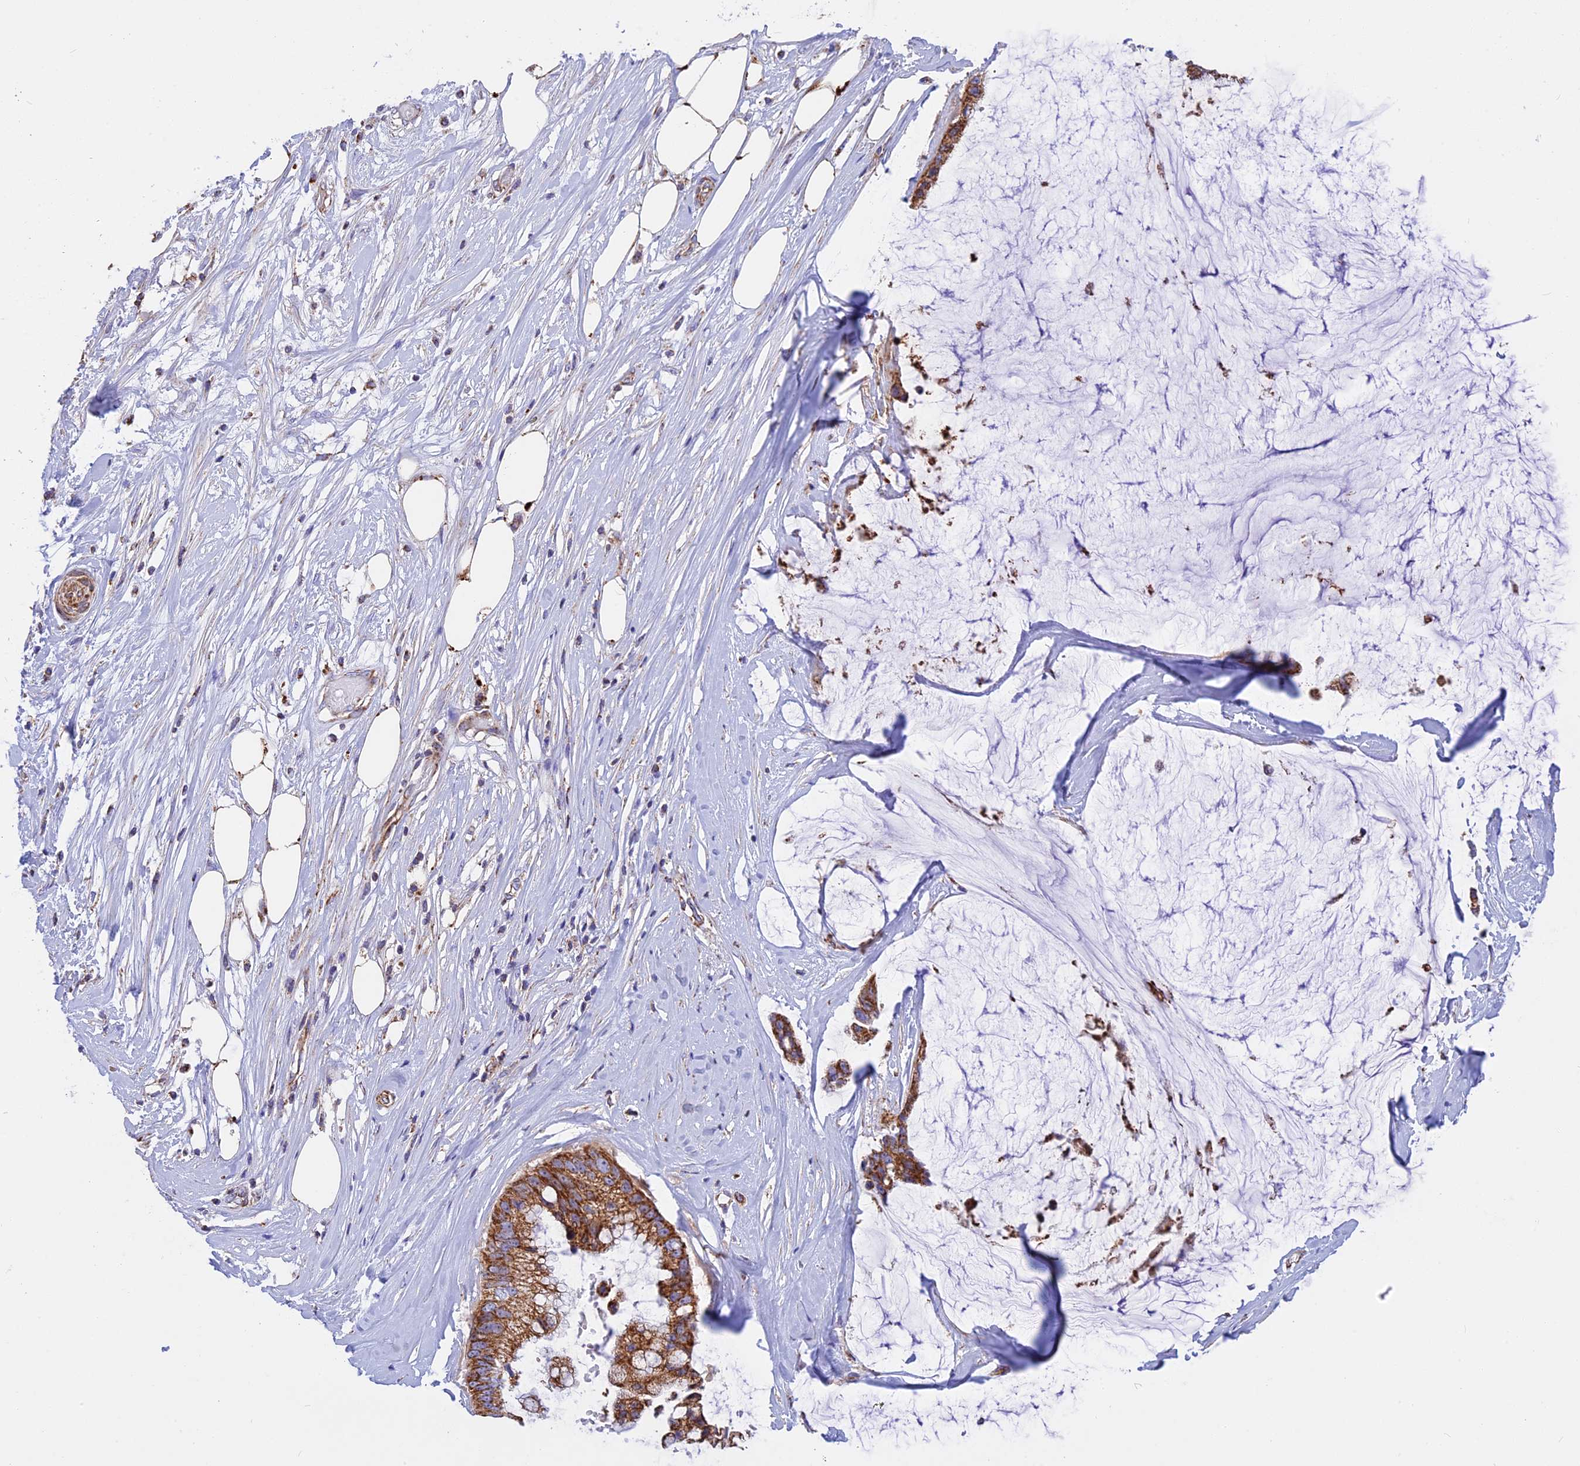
{"staining": {"intensity": "strong", "quantity": ">75%", "location": "cytoplasmic/membranous"}, "tissue": "ovarian cancer", "cell_type": "Tumor cells", "image_type": "cancer", "snomed": [{"axis": "morphology", "description": "Cystadenocarcinoma, mucinous, NOS"}, {"axis": "topography", "description": "Ovary"}], "caption": "Strong cytoplasmic/membranous positivity is seen in approximately >75% of tumor cells in ovarian cancer (mucinous cystadenocarcinoma).", "gene": "UQCRB", "patient": {"sex": "female", "age": 39}}